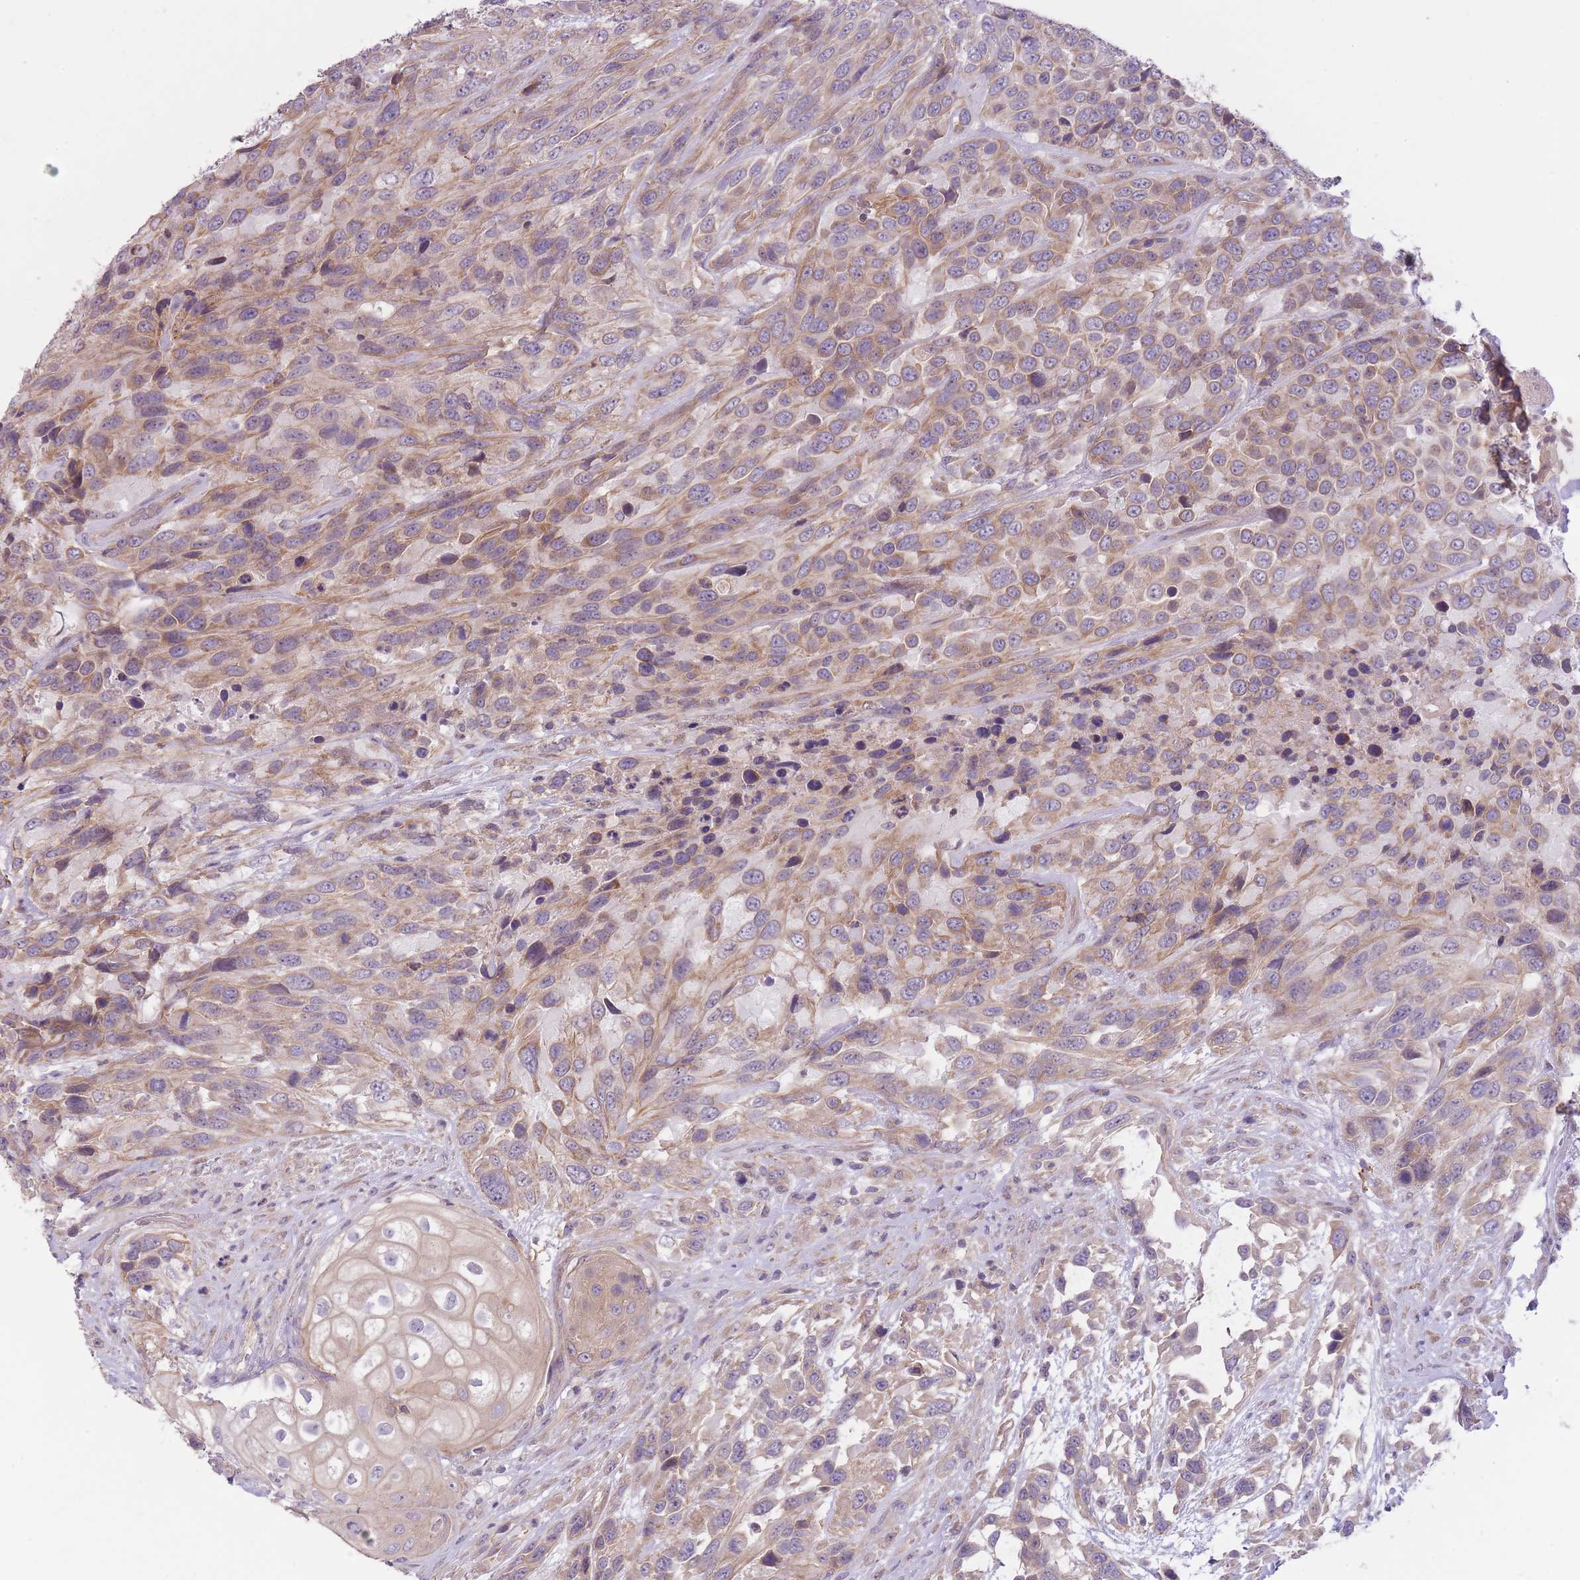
{"staining": {"intensity": "moderate", "quantity": ">75%", "location": "cytoplasmic/membranous"}, "tissue": "urothelial cancer", "cell_type": "Tumor cells", "image_type": "cancer", "snomed": [{"axis": "morphology", "description": "Urothelial carcinoma, High grade"}, {"axis": "topography", "description": "Urinary bladder"}], "caption": "High-grade urothelial carcinoma was stained to show a protein in brown. There is medium levels of moderate cytoplasmic/membranous positivity in about >75% of tumor cells.", "gene": "REV1", "patient": {"sex": "female", "age": 70}}